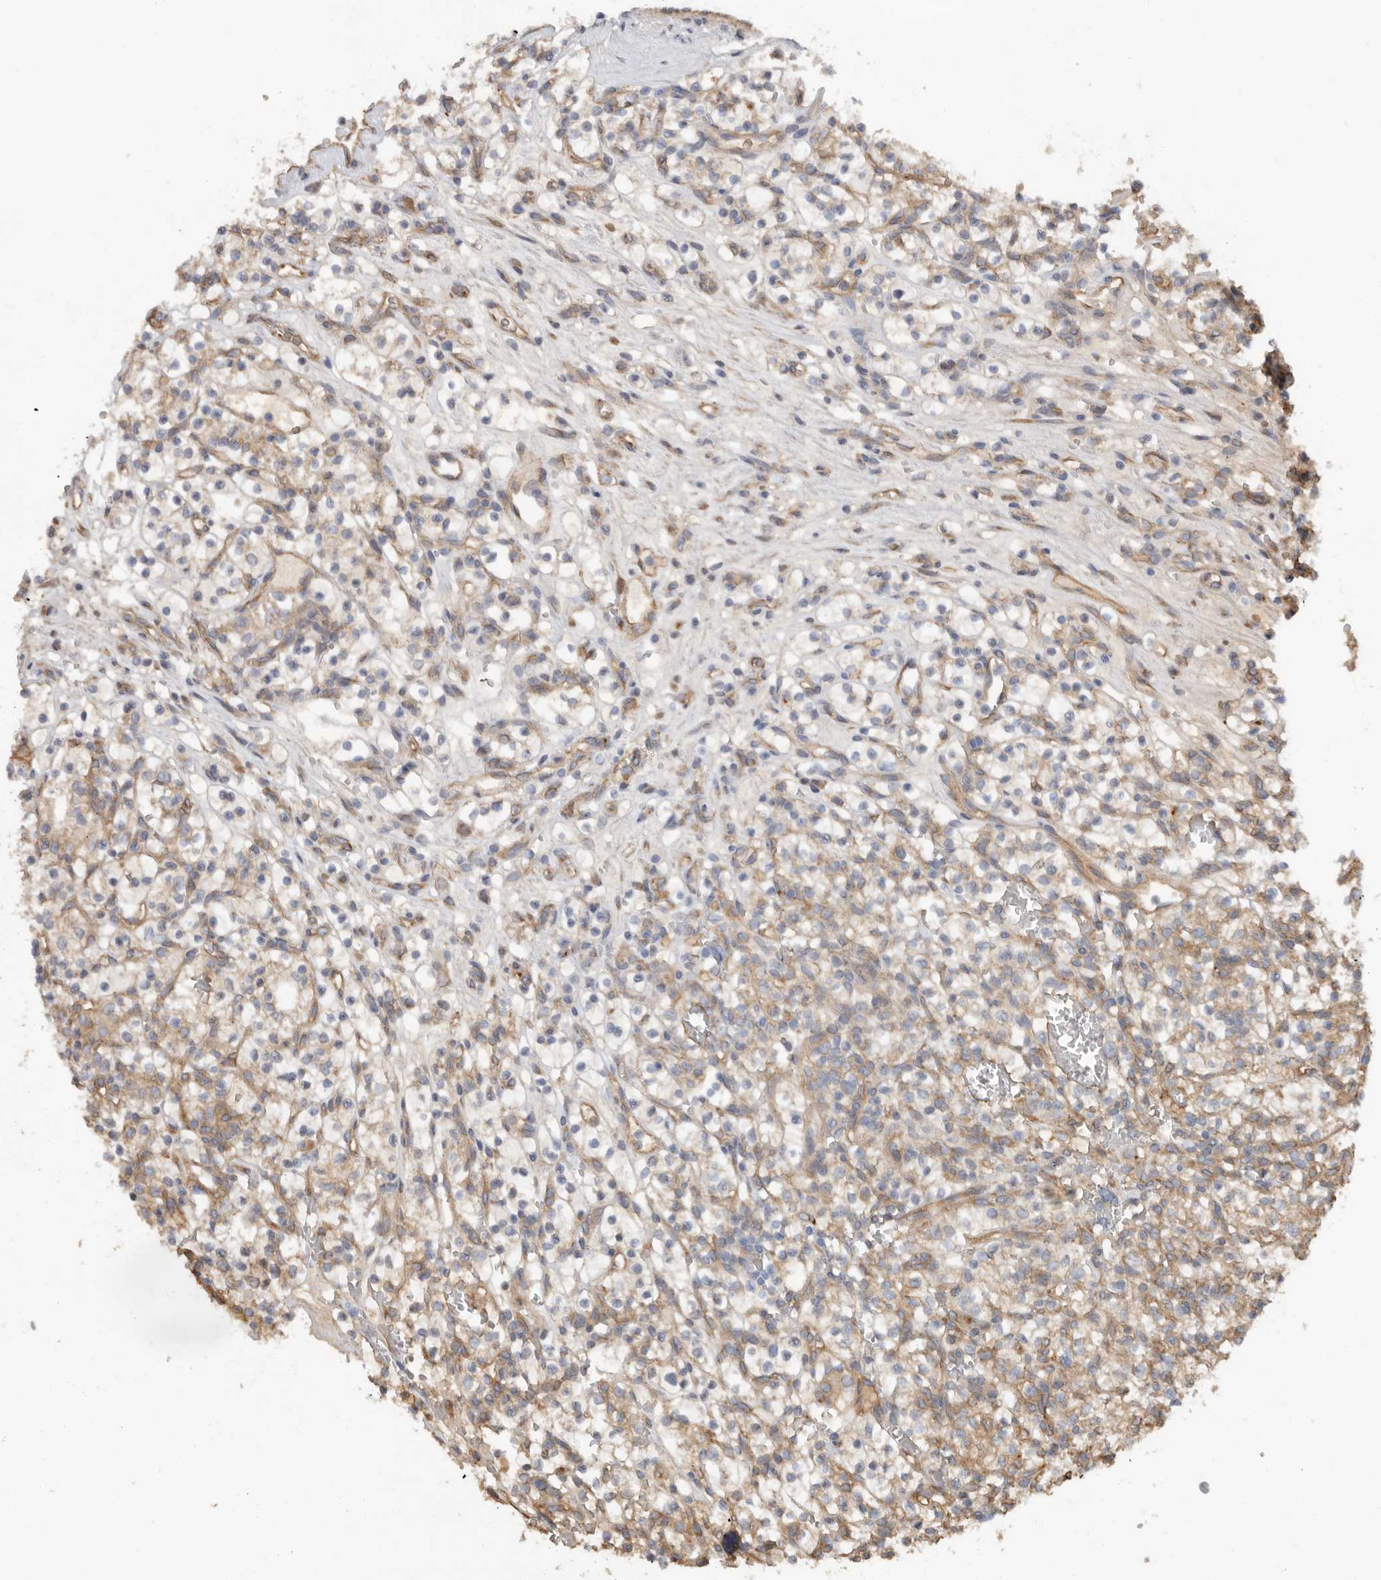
{"staining": {"intensity": "weak", "quantity": ">75%", "location": "cytoplasmic/membranous"}, "tissue": "renal cancer", "cell_type": "Tumor cells", "image_type": "cancer", "snomed": [{"axis": "morphology", "description": "Adenocarcinoma, NOS"}, {"axis": "topography", "description": "Kidney"}], "caption": "Tumor cells show low levels of weak cytoplasmic/membranous positivity in about >75% of cells in human adenocarcinoma (renal). Using DAB (3,3'-diaminobenzidine) (brown) and hematoxylin (blue) stains, captured at high magnification using brightfield microscopy.", "gene": "CDC42BPB", "patient": {"sex": "female", "age": 57}}